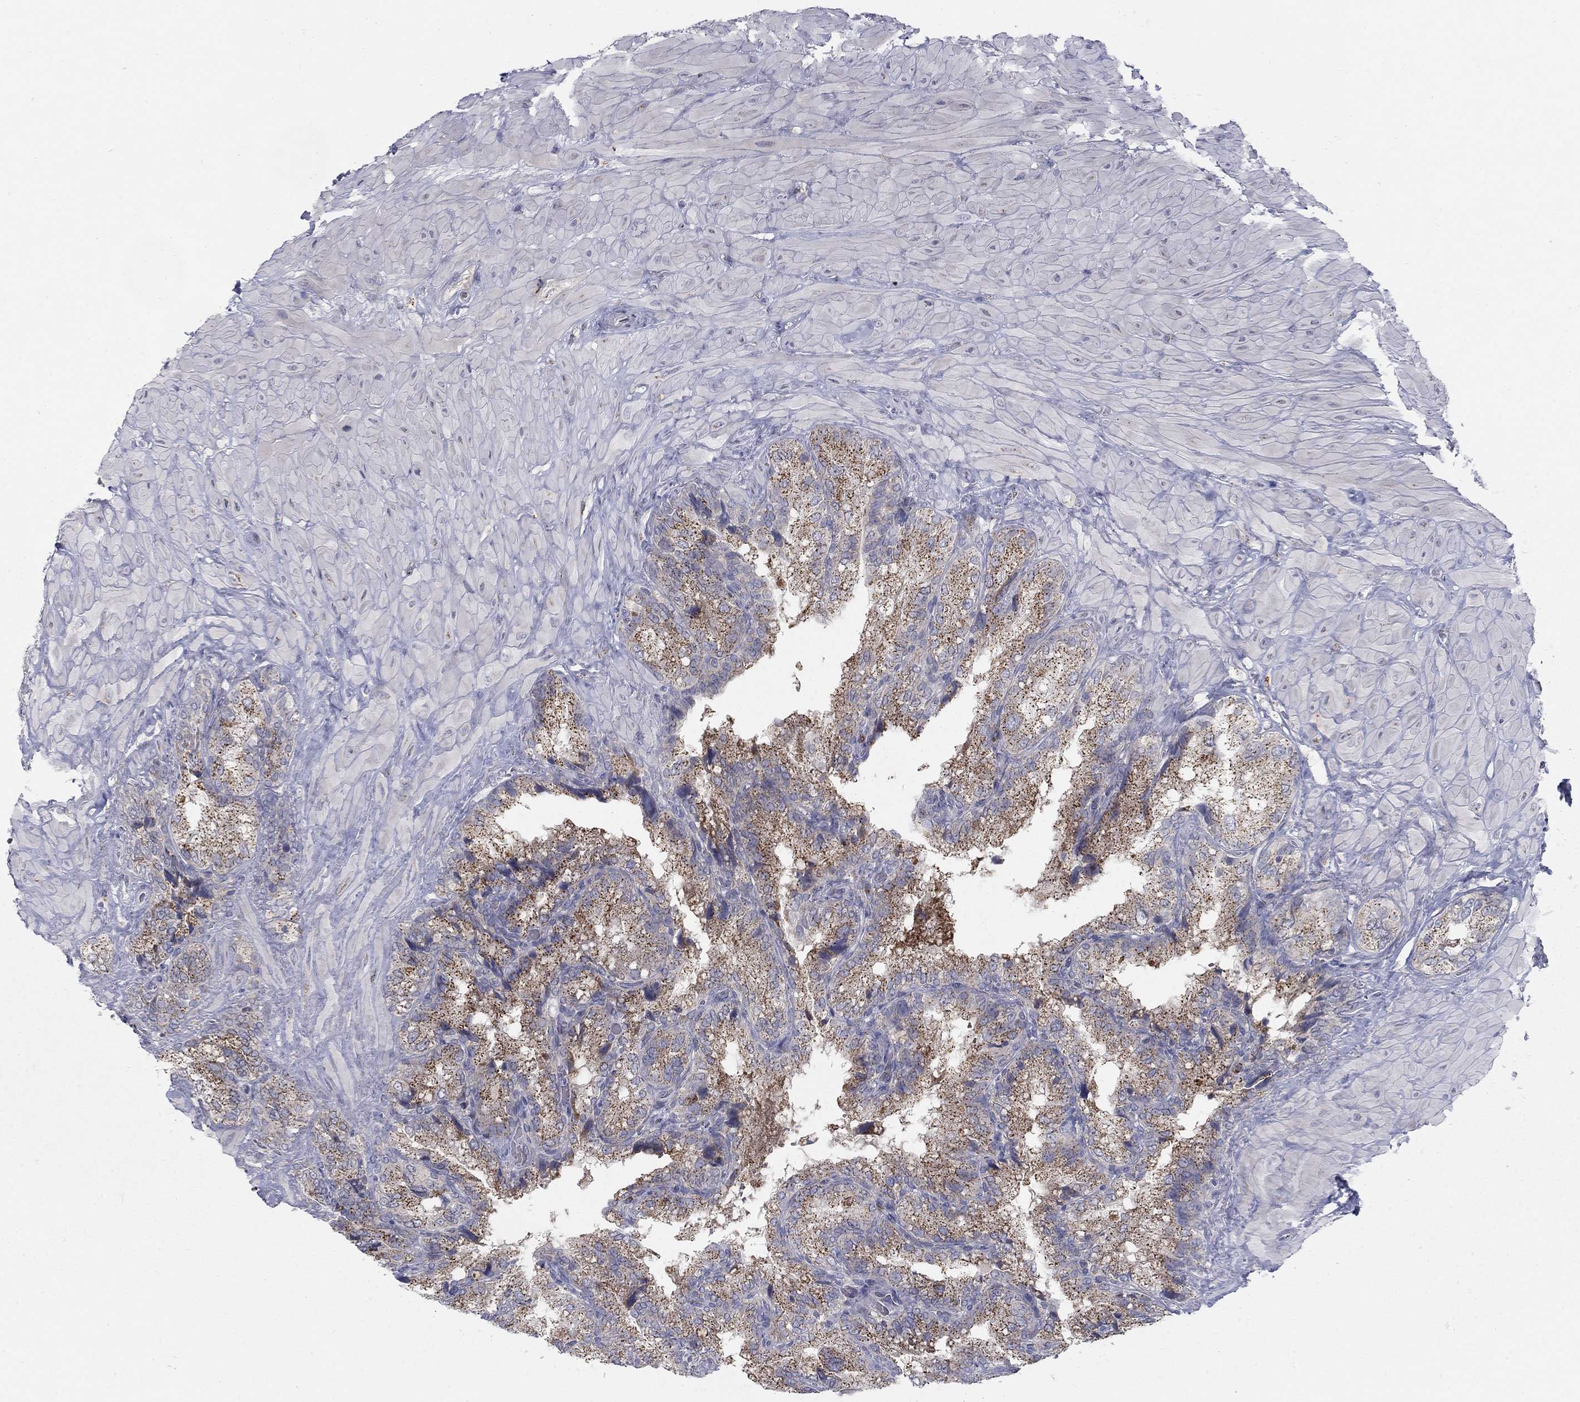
{"staining": {"intensity": "moderate", "quantity": ">75%", "location": "cytoplasmic/membranous"}, "tissue": "prostate cancer", "cell_type": "Tumor cells", "image_type": "cancer", "snomed": [{"axis": "morphology", "description": "Adenocarcinoma, NOS"}, {"axis": "topography", "description": "Prostate and seminal vesicle, NOS"}], "caption": "Immunohistochemical staining of prostate adenocarcinoma exhibits moderate cytoplasmic/membranous protein expression in approximately >75% of tumor cells.", "gene": "PANK3", "patient": {"sex": "male", "age": 62}}